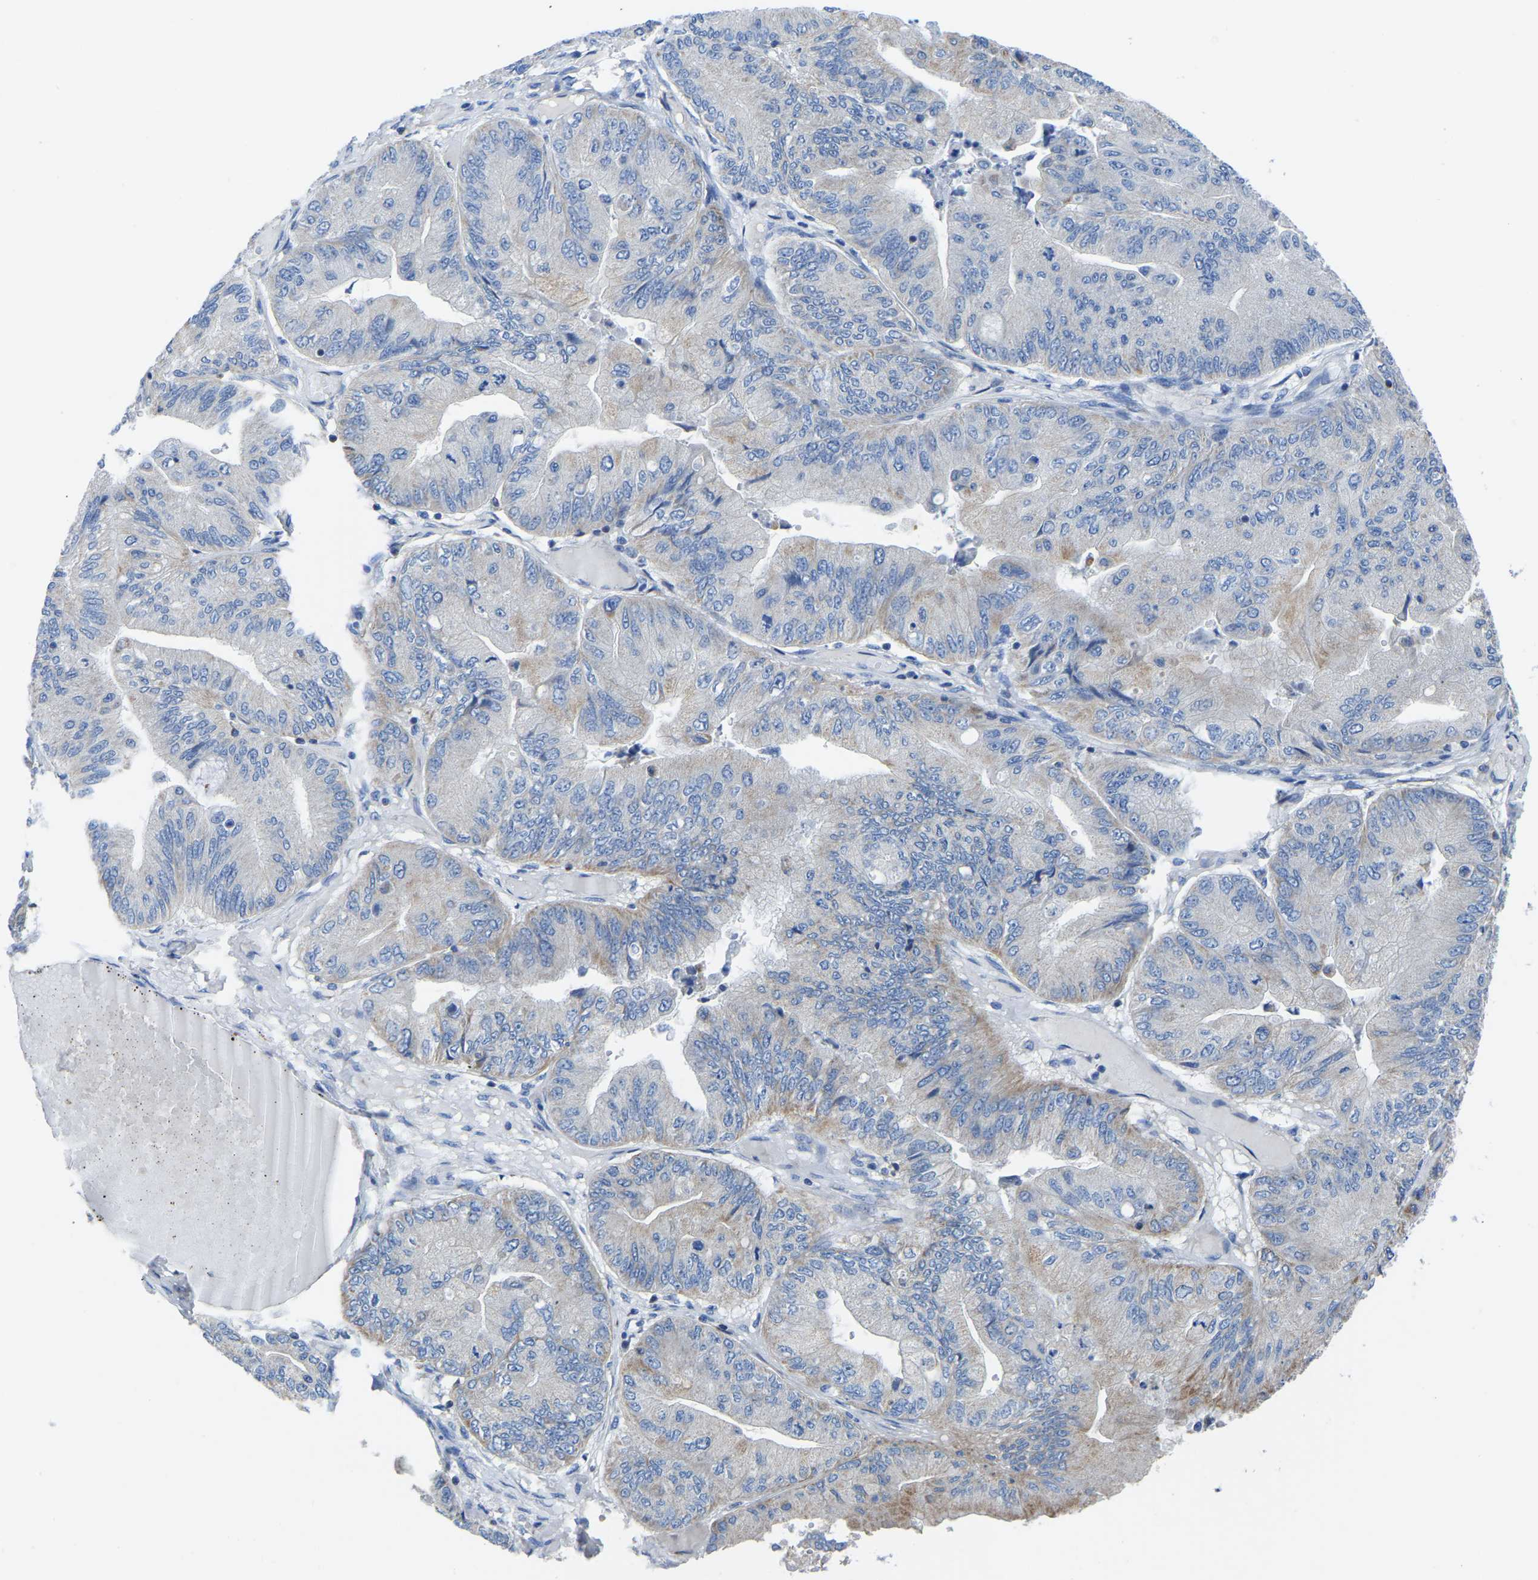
{"staining": {"intensity": "moderate", "quantity": "<25%", "location": "cytoplasmic/membranous"}, "tissue": "ovarian cancer", "cell_type": "Tumor cells", "image_type": "cancer", "snomed": [{"axis": "morphology", "description": "Cystadenocarcinoma, mucinous, NOS"}, {"axis": "topography", "description": "Ovary"}], "caption": "Ovarian cancer stained for a protein shows moderate cytoplasmic/membranous positivity in tumor cells.", "gene": "ETFA", "patient": {"sex": "female", "age": 61}}